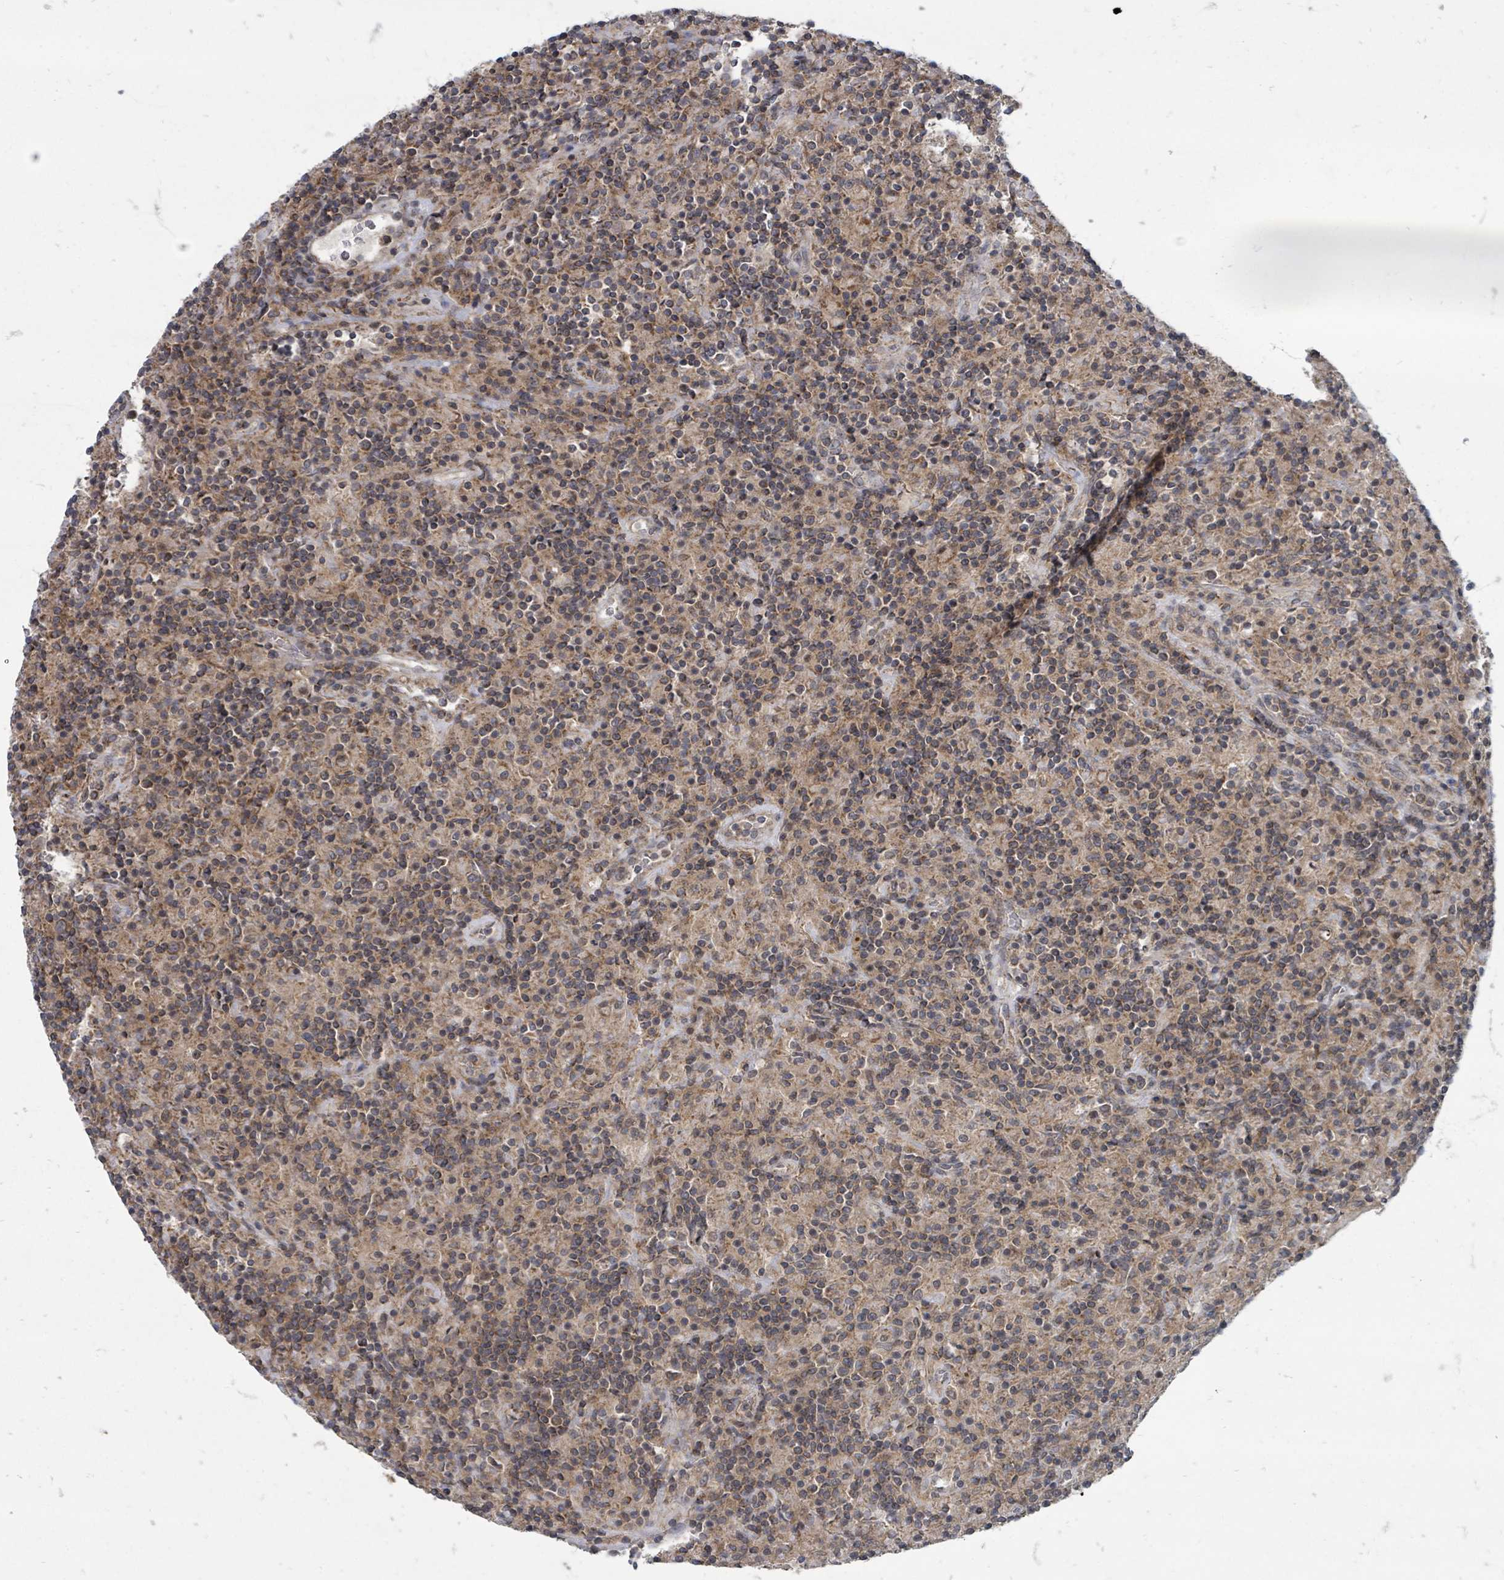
{"staining": {"intensity": "weak", "quantity": "<25%", "location": "cytoplasmic/membranous"}, "tissue": "lymphoma", "cell_type": "Tumor cells", "image_type": "cancer", "snomed": [{"axis": "morphology", "description": "Hodgkin's disease, NOS"}, {"axis": "topography", "description": "Lymph node"}], "caption": "This is an immunohistochemistry histopathology image of human Hodgkin's disease. There is no positivity in tumor cells.", "gene": "MAGOHB", "patient": {"sex": "male", "age": 70}}